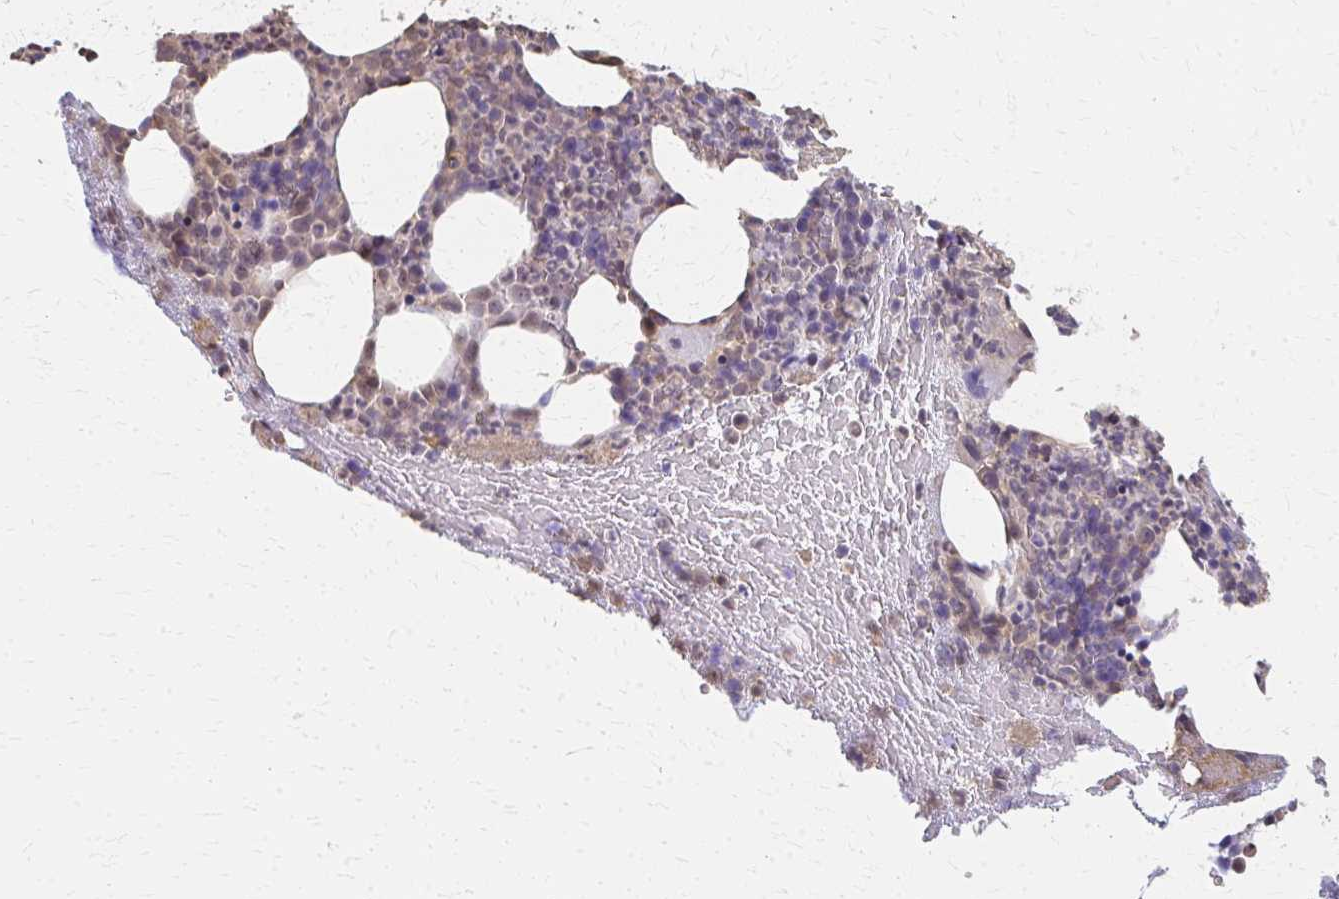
{"staining": {"intensity": "weak", "quantity": "<25%", "location": "cytoplasmic/membranous"}, "tissue": "bone marrow", "cell_type": "Hematopoietic cells", "image_type": "normal", "snomed": [{"axis": "morphology", "description": "Normal tissue, NOS"}, {"axis": "topography", "description": "Bone marrow"}], "caption": "This is a histopathology image of immunohistochemistry staining of unremarkable bone marrow, which shows no staining in hematopoietic cells.", "gene": "RABGAP1L", "patient": {"sex": "female", "age": 59}}